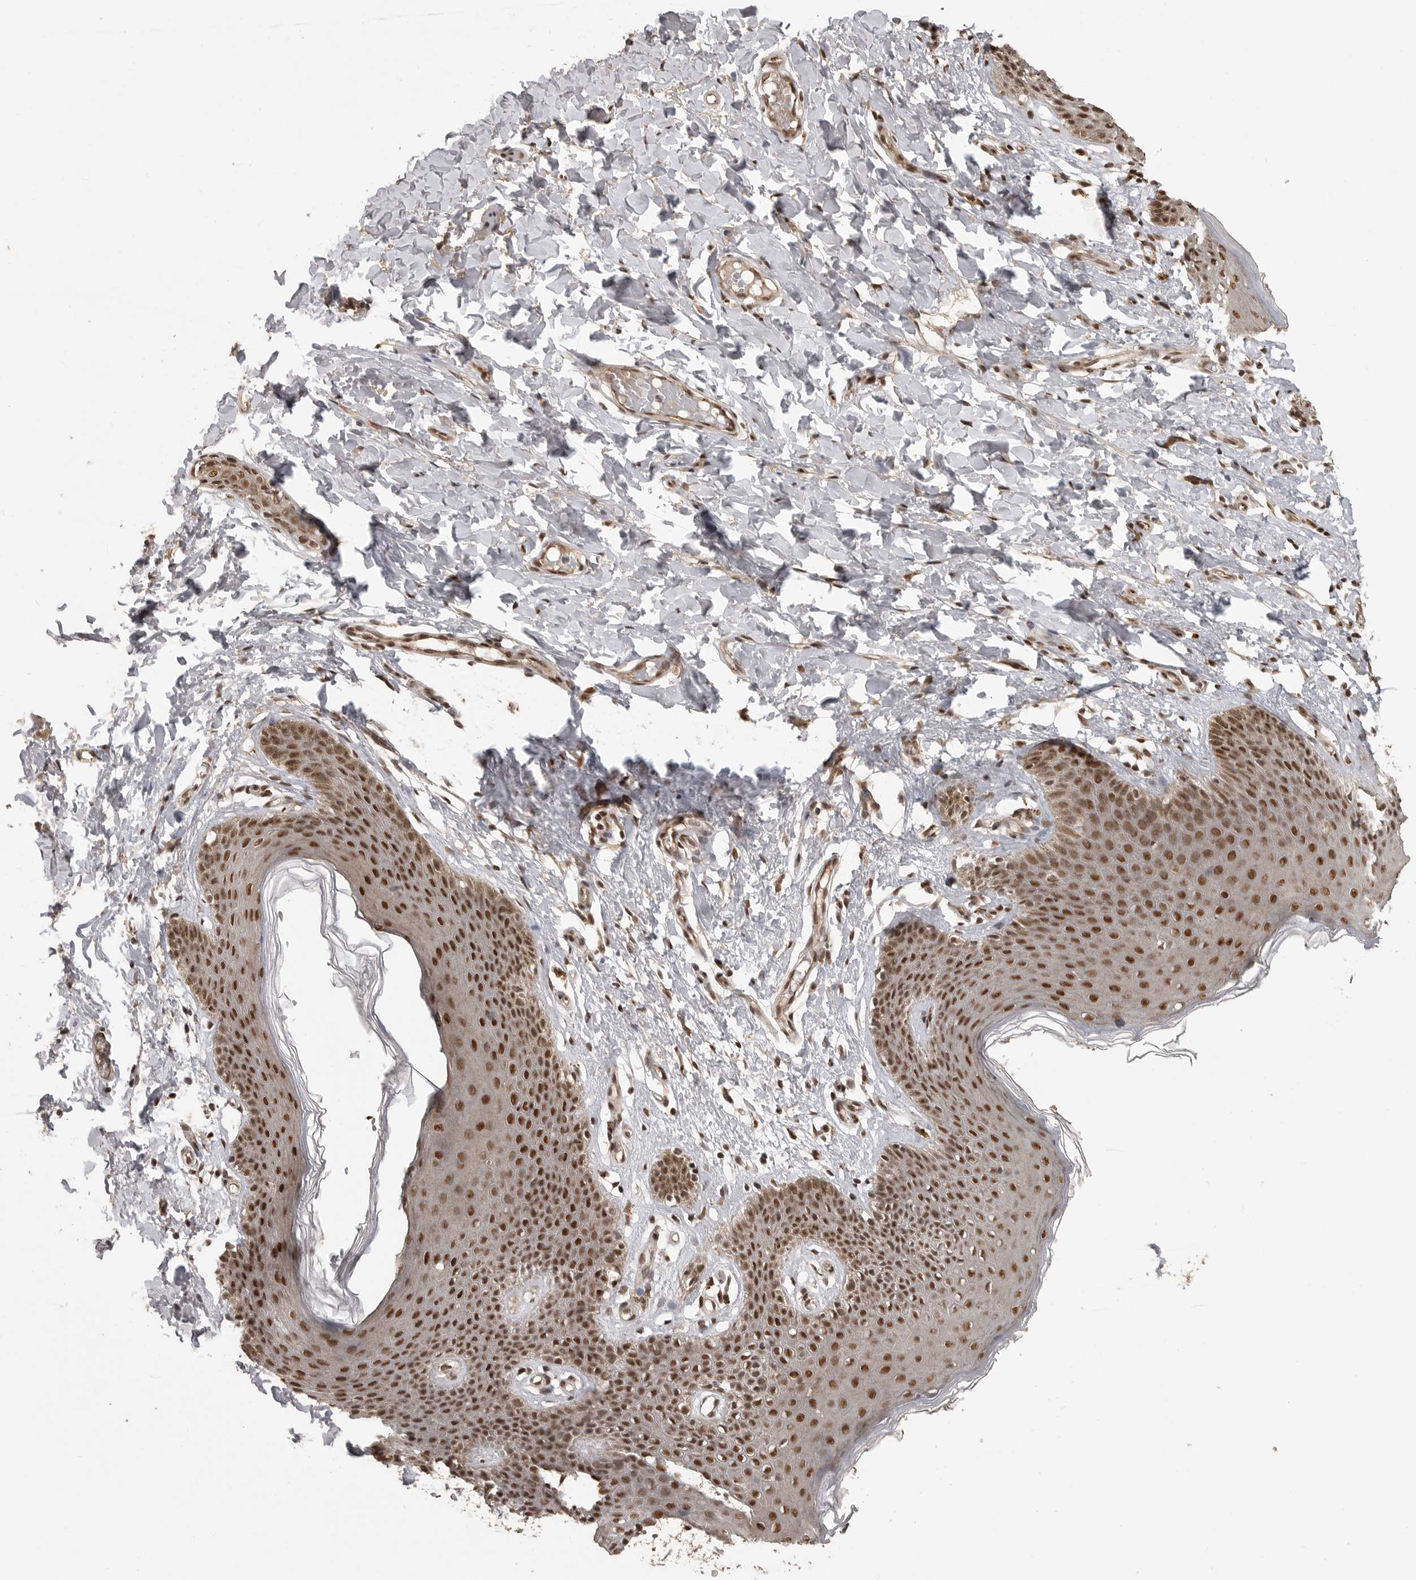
{"staining": {"intensity": "strong", "quantity": ">75%", "location": "nuclear"}, "tissue": "skin", "cell_type": "Epidermal cells", "image_type": "normal", "snomed": [{"axis": "morphology", "description": "Normal tissue, NOS"}, {"axis": "topography", "description": "Vulva"}], "caption": "A histopathology image showing strong nuclear staining in approximately >75% of epidermal cells in unremarkable skin, as visualized by brown immunohistochemical staining.", "gene": "CBLL1", "patient": {"sex": "female", "age": 66}}